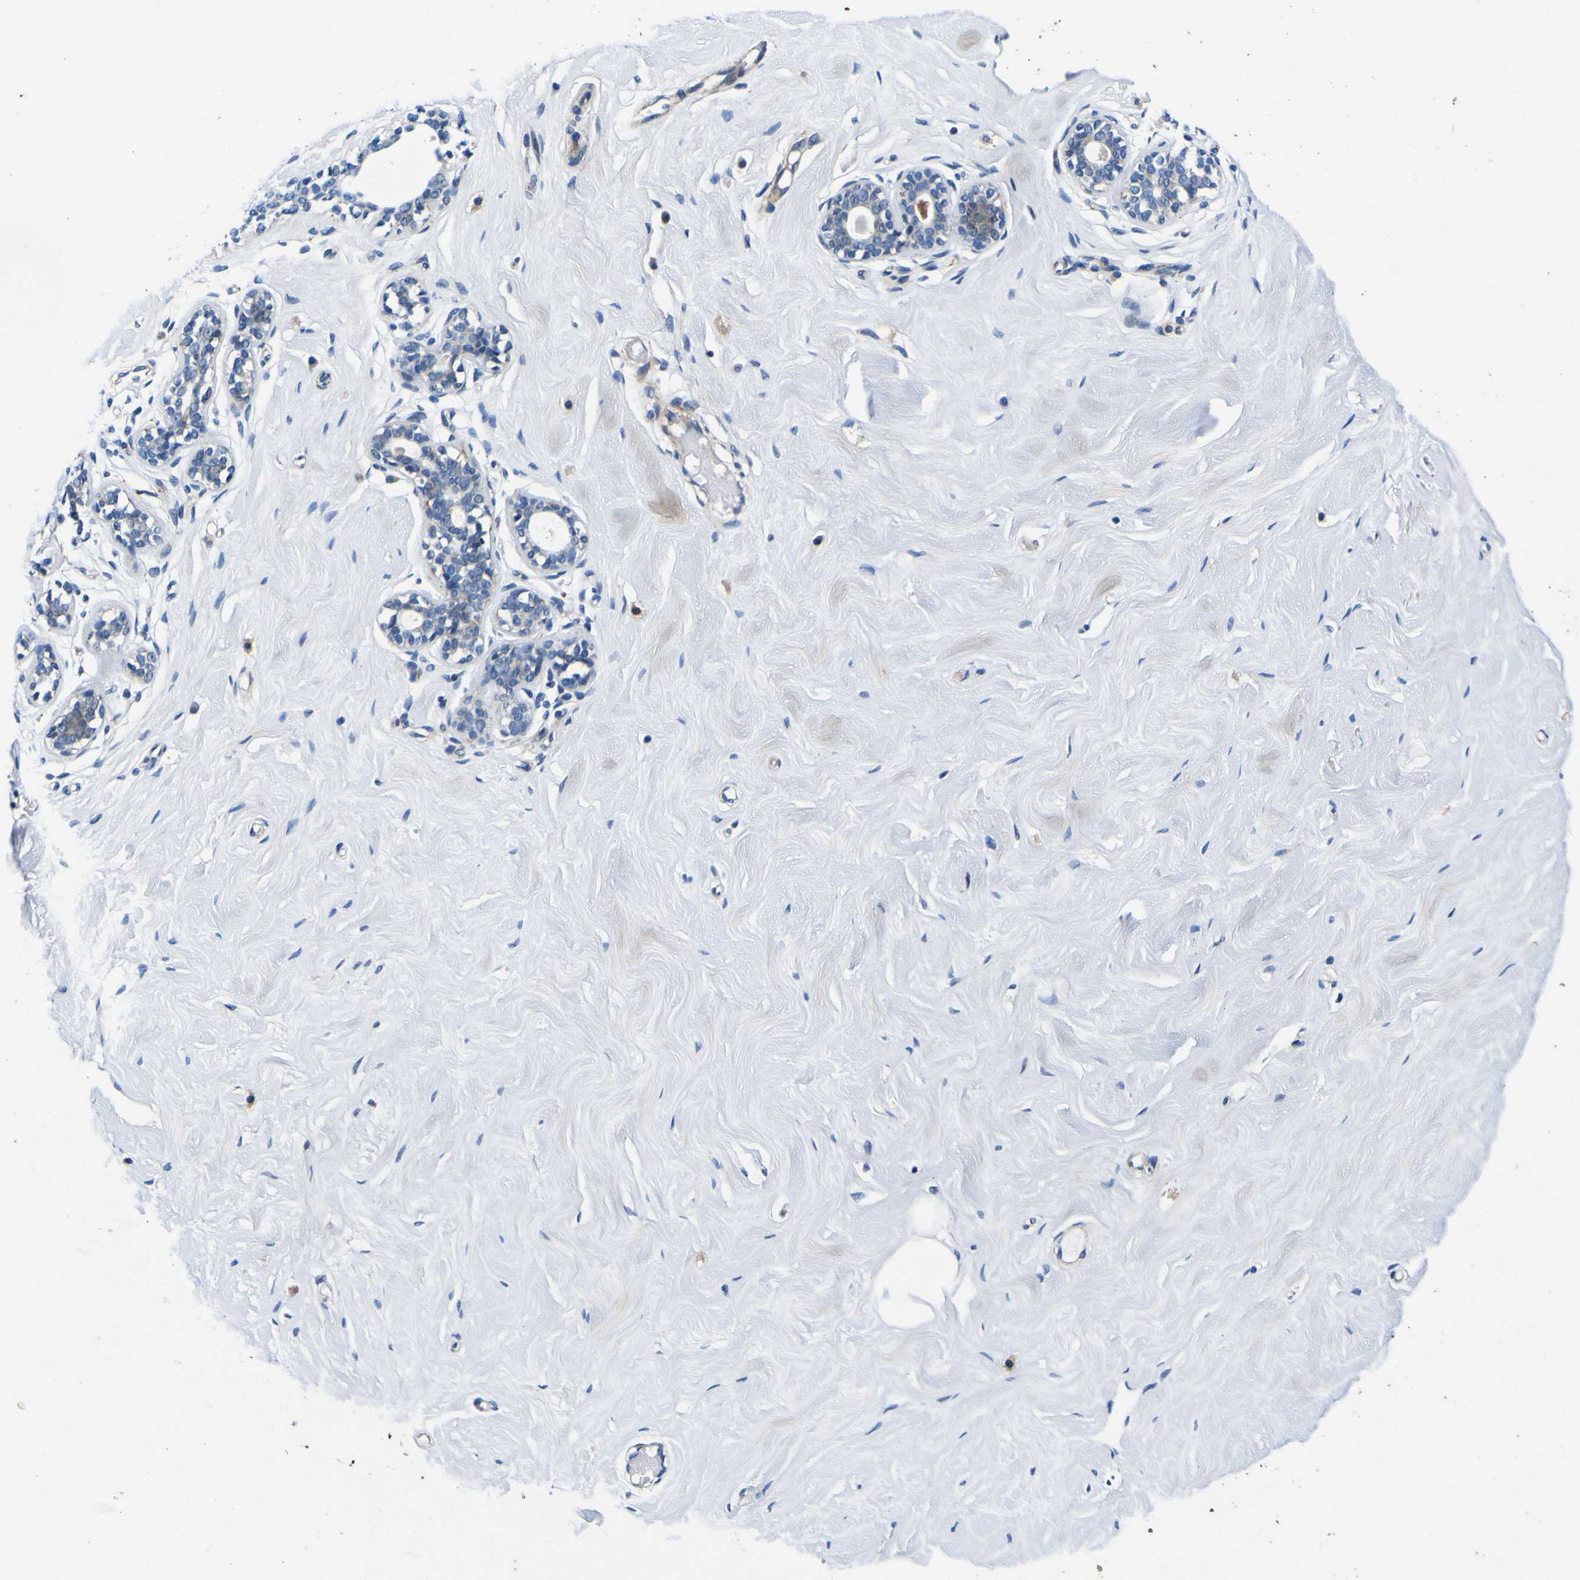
{"staining": {"intensity": "negative", "quantity": "none", "location": "none"}, "tissue": "breast", "cell_type": "Adipocytes", "image_type": "normal", "snomed": [{"axis": "morphology", "description": "Normal tissue, NOS"}, {"axis": "topography", "description": "Breast"}], "caption": "Human breast stained for a protein using IHC reveals no positivity in adipocytes.", "gene": "AGAP3", "patient": {"sex": "female", "age": 23}}